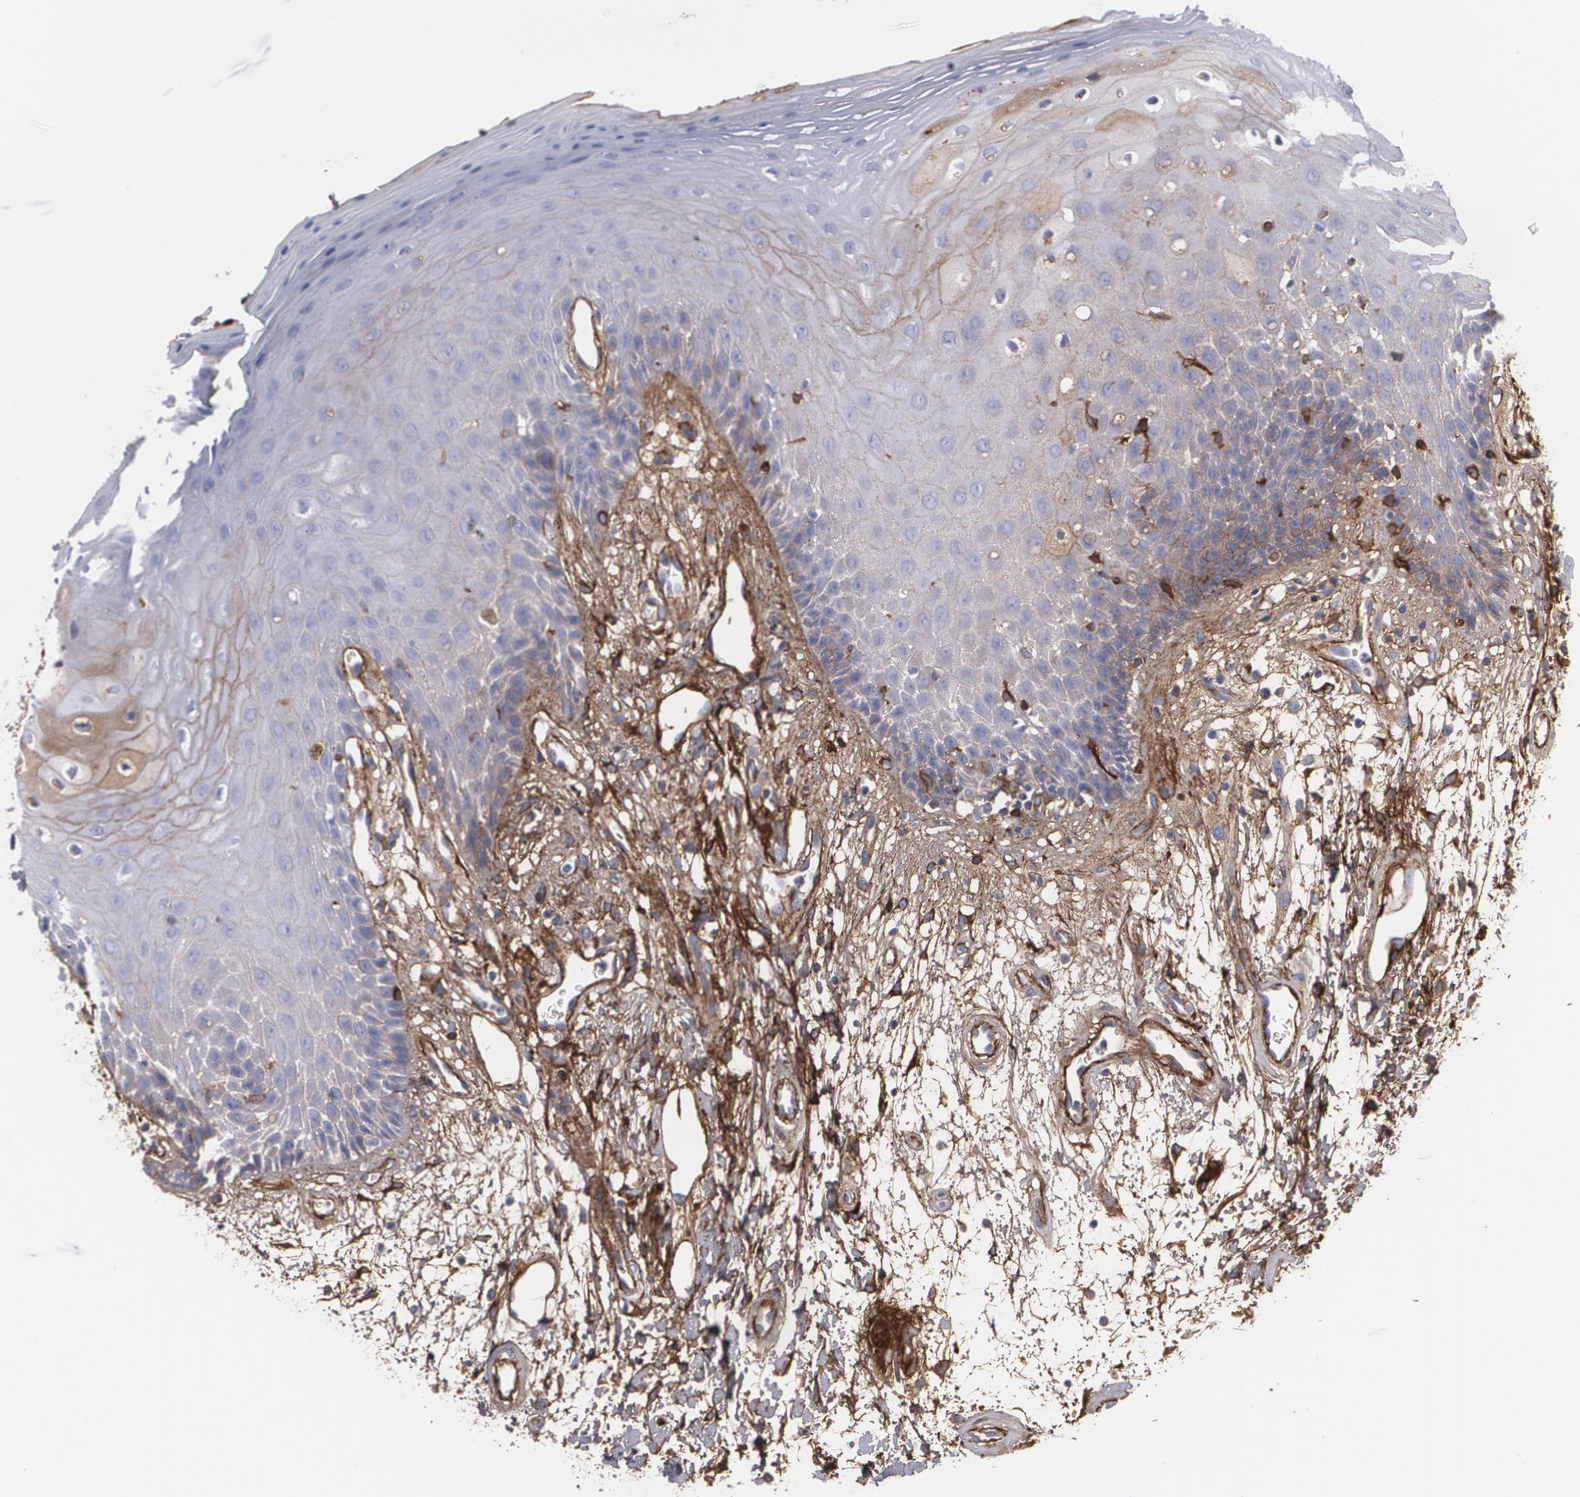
{"staining": {"intensity": "weak", "quantity": "<25%", "location": "cytoplasmic/membranous"}, "tissue": "oral mucosa", "cell_type": "Squamous epithelial cells", "image_type": "normal", "snomed": [{"axis": "morphology", "description": "Normal tissue, NOS"}, {"axis": "morphology", "description": "Squamous cell carcinoma, NOS"}, {"axis": "topography", "description": "Skeletal muscle"}, {"axis": "topography", "description": "Oral tissue"}, {"axis": "topography", "description": "Head-Neck"}], "caption": "This photomicrograph is of normal oral mucosa stained with immunohistochemistry to label a protein in brown with the nuclei are counter-stained blue. There is no positivity in squamous epithelial cells.", "gene": "FBLN1", "patient": {"sex": "female", "age": 84}}